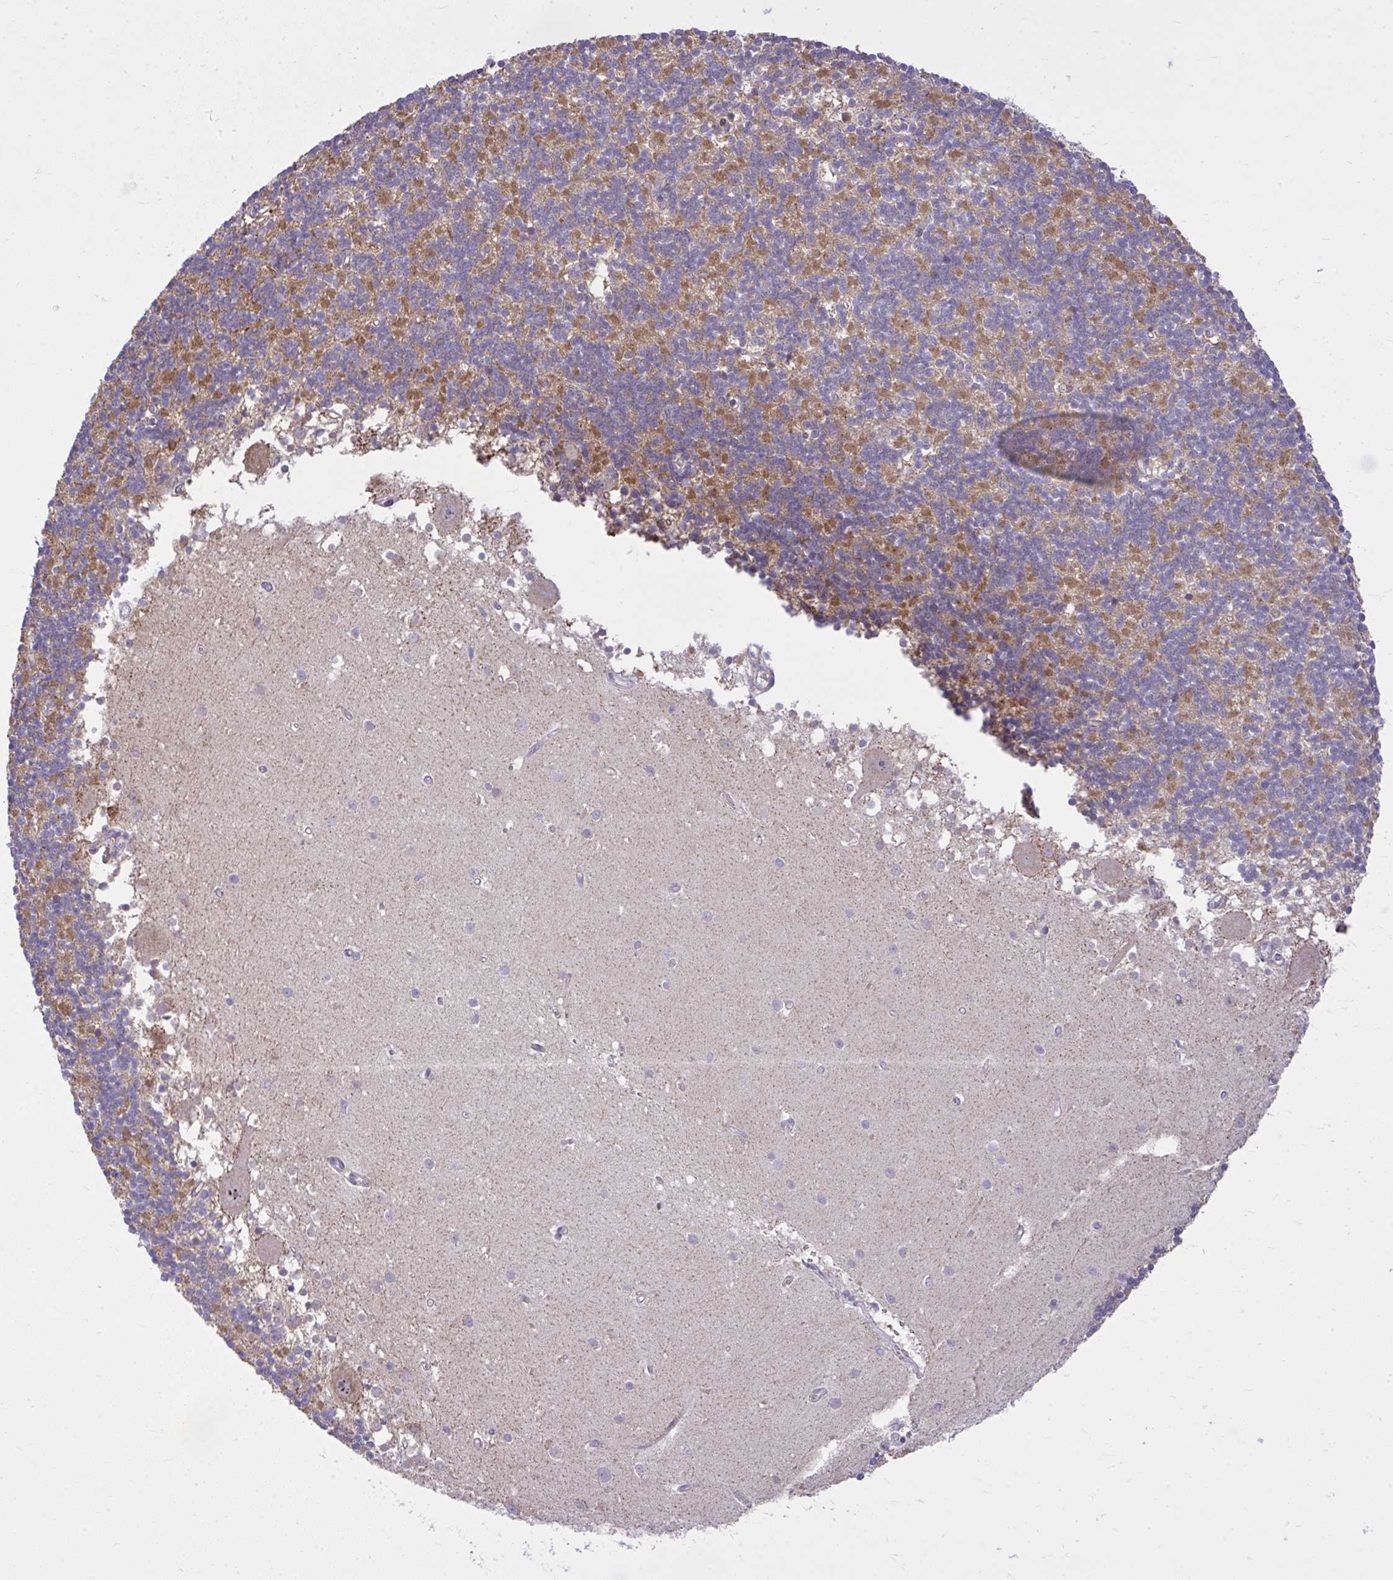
{"staining": {"intensity": "moderate", "quantity": "25%-75%", "location": "cytoplasmic/membranous"}, "tissue": "cerebellum", "cell_type": "Cells in granular layer", "image_type": "normal", "snomed": [{"axis": "morphology", "description": "Normal tissue, NOS"}, {"axis": "topography", "description": "Cerebellum"}], "caption": "Benign cerebellum was stained to show a protein in brown. There is medium levels of moderate cytoplasmic/membranous positivity in approximately 25%-75% of cells in granular layer.", "gene": "GPRIN3", "patient": {"sex": "male", "age": 54}}